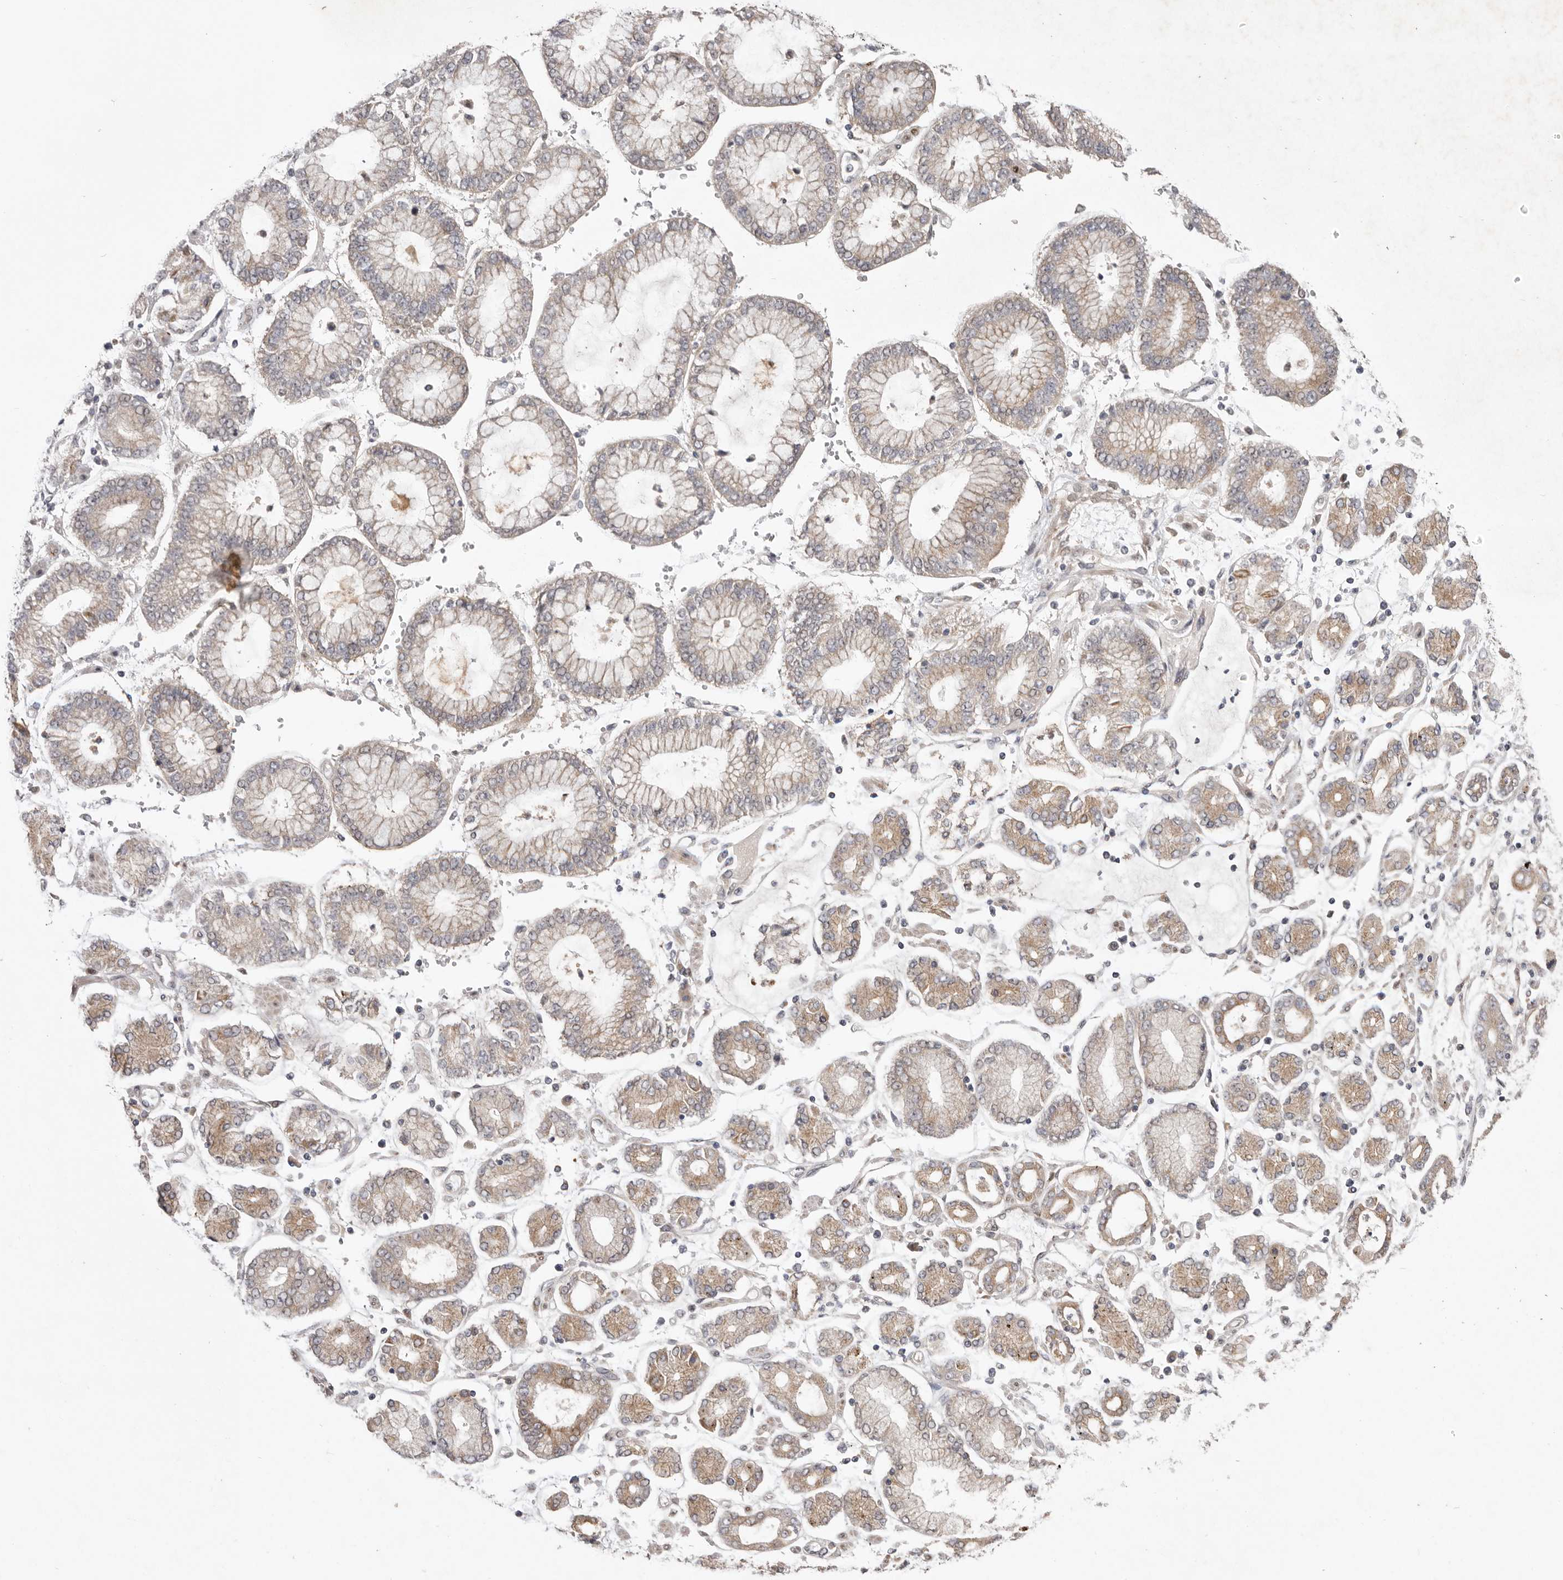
{"staining": {"intensity": "moderate", "quantity": ">75%", "location": "cytoplasmic/membranous"}, "tissue": "stomach cancer", "cell_type": "Tumor cells", "image_type": "cancer", "snomed": [{"axis": "morphology", "description": "Adenocarcinoma, NOS"}, {"axis": "topography", "description": "Stomach"}], "caption": "Protein analysis of stomach cancer (adenocarcinoma) tissue reveals moderate cytoplasmic/membranous expression in about >75% of tumor cells.", "gene": "NSUN4", "patient": {"sex": "male", "age": 76}}